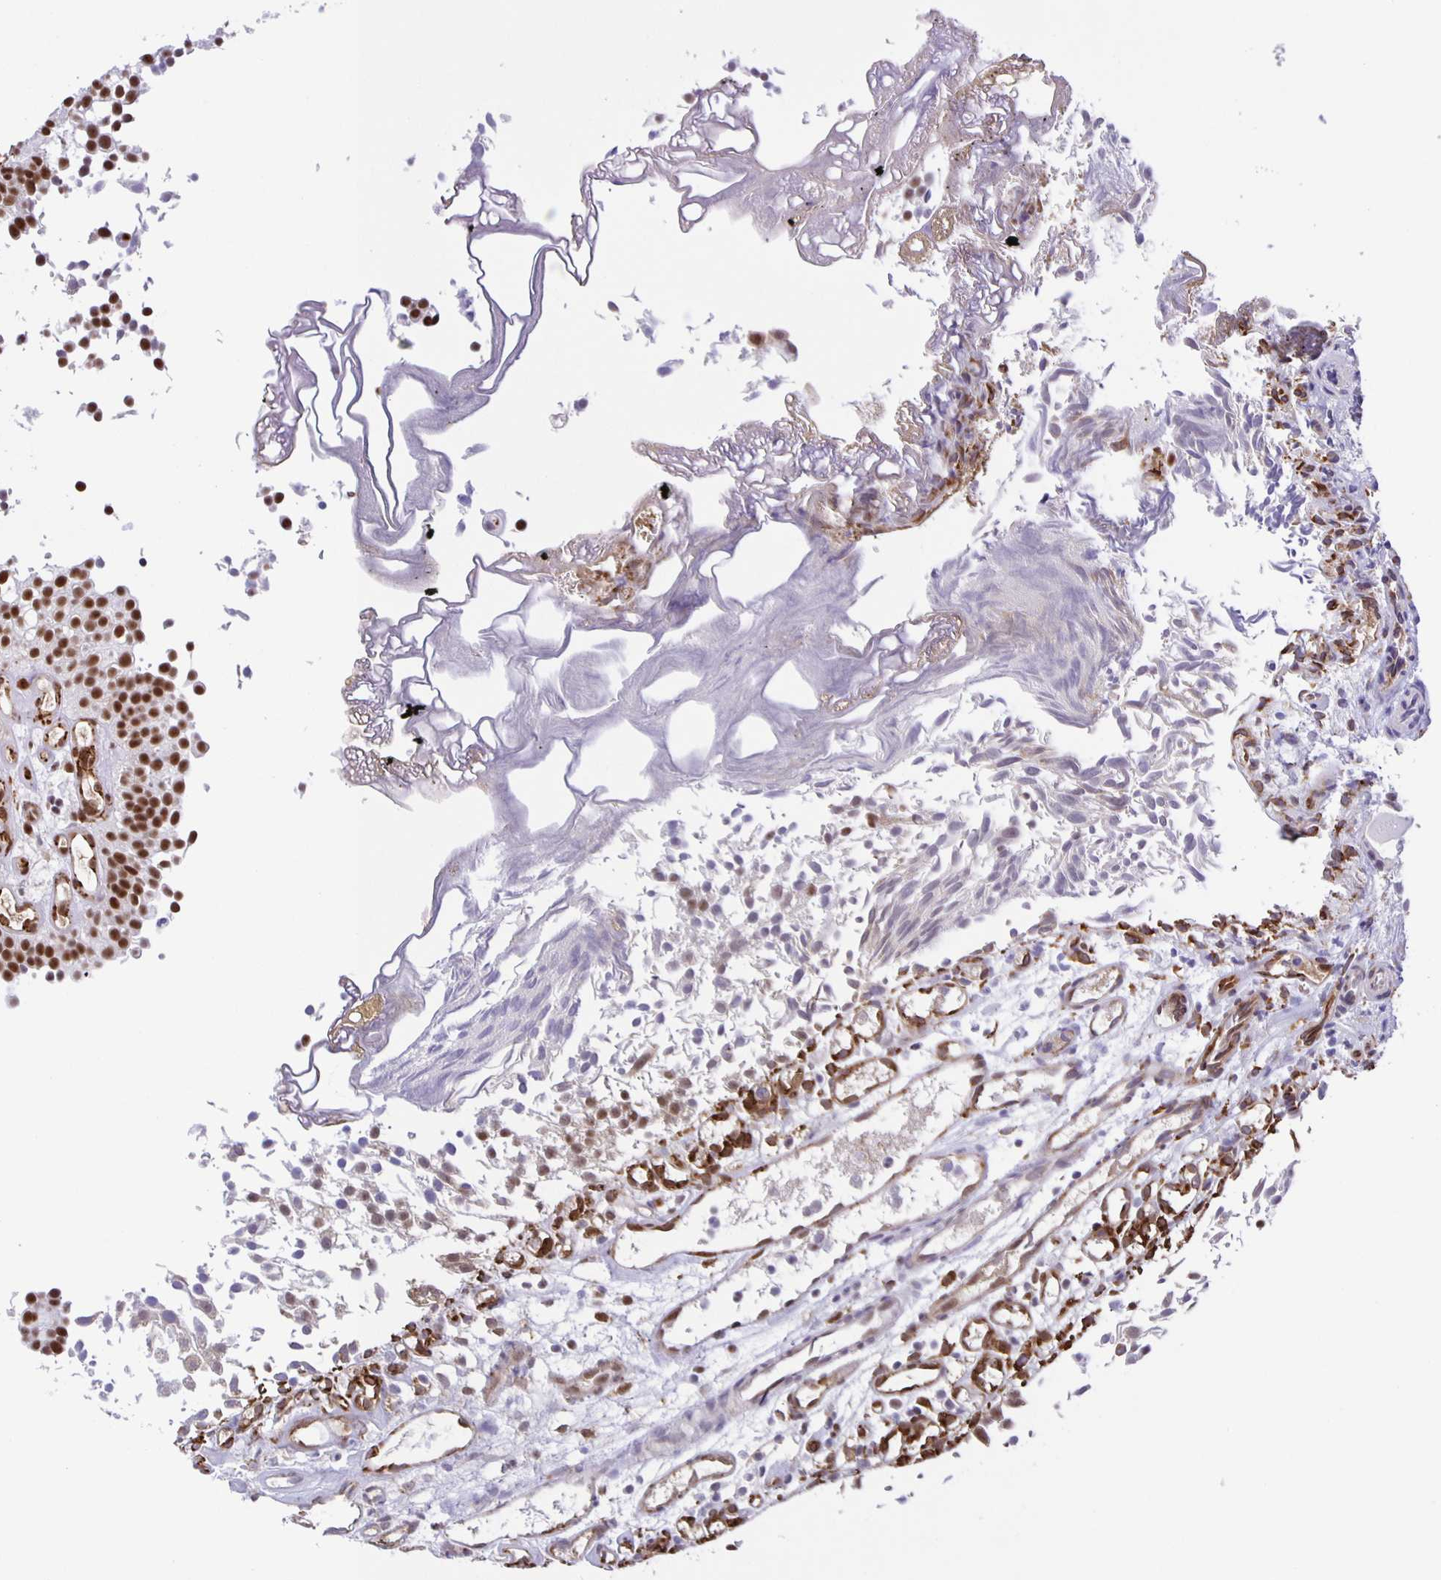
{"staining": {"intensity": "strong", "quantity": ">75%", "location": "nuclear"}, "tissue": "urothelial cancer", "cell_type": "Tumor cells", "image_type": "cancer", "snomed": [{"axis": "morphology", "description": "Urothelial carcinoma, Low grade"}, {"axis": "topography", "description": "Urinary bladder"}], "caption": "Protein expression by immunohistochemistry demonstrates strong nuclear staining in about >75% of tumor cells in urothelial cancer. The staining was performed using DAB (3,3'-diaminobenzidine) to visualize the protein expression in brown, while the nuclei were stained in blue with hematoxylin (Magnification: 20x).", "gene": "ZRANB2", "patient": {"sex": "male", "age": 70}}